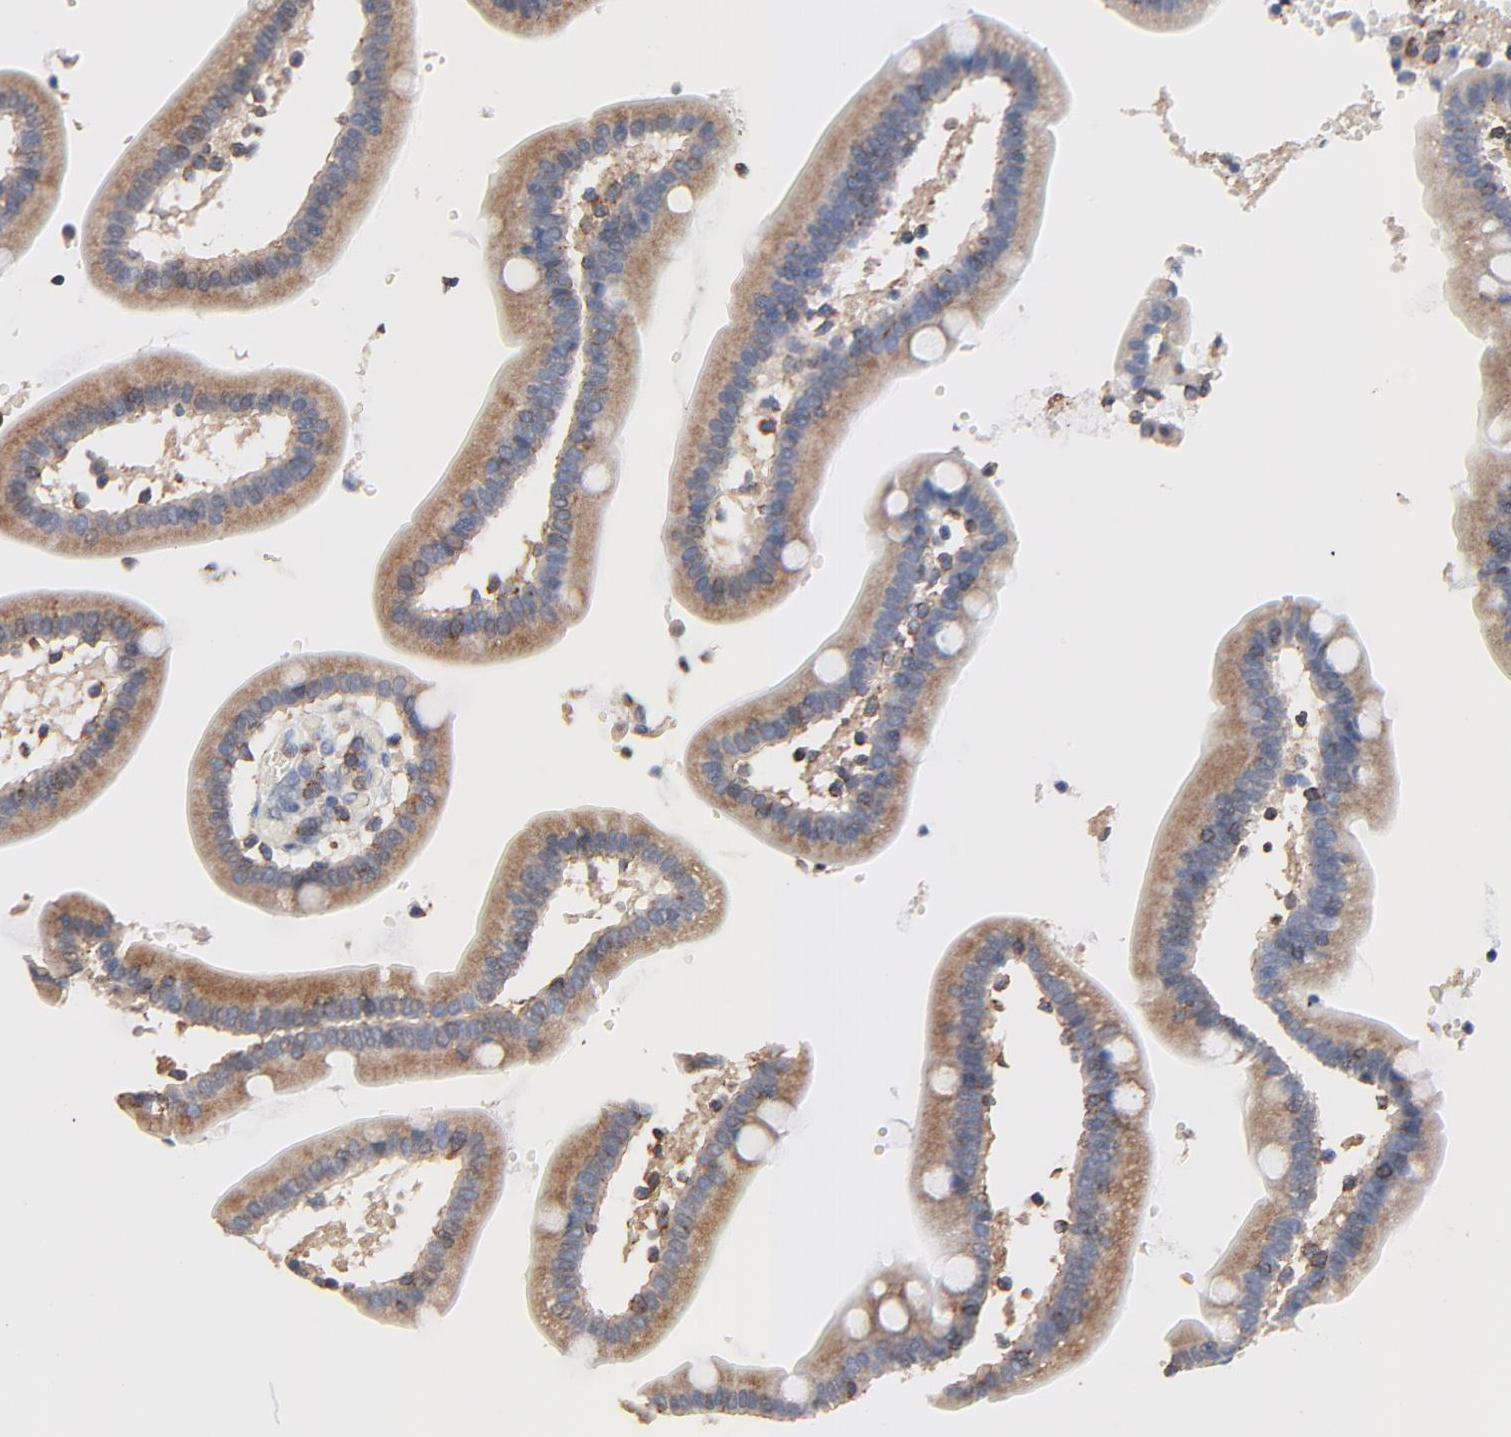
{"staining": {"intensity": "moderate", "quantity": "25%-75%", "location": "cytoplasmic/membranous"}, "tissue": "duodenum", "cell_type": "Glandular cells", "image_type": "normal", "snomed": [{"axis": "morphology", "description": "Normal tissue, NOS"}, {"axis": "topography", "description": "Duodenum"}], "caption": "Benign duodenum exhibits moderate cytoplasmic/membranous expression in about 25%-75% of glandular cells The protein is shown in brown color, while the nuclei are stained blue..", "gene": "SKAP1", "patient": {"sex": "male", "age": 66}}